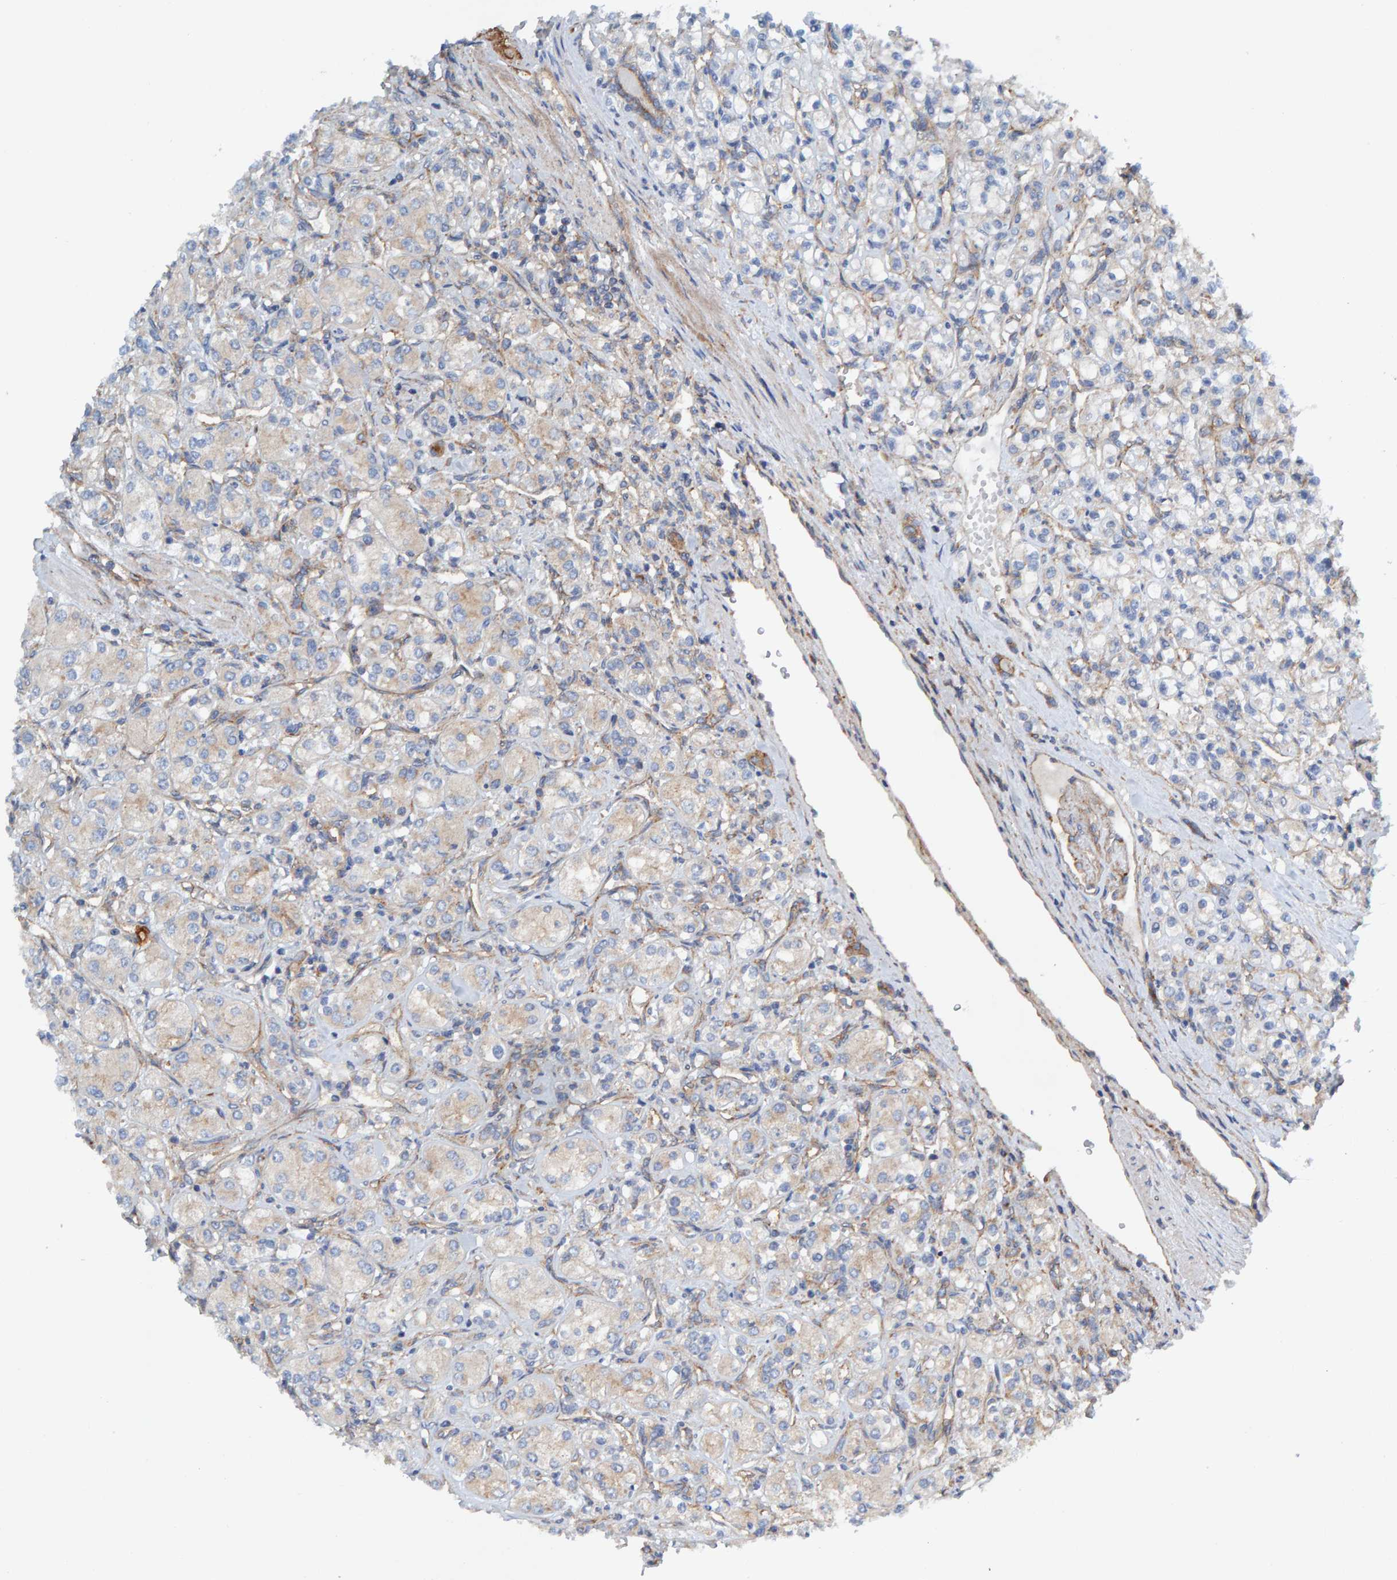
{"staining": {"intensity": "weak", "quantity": "<25%", "location": "cytoplasmic/membranous"}, "tissue": "renal cancer", "cell_type": "Tumor cells", "image_type": "cancer", "snomed": [{"axis": "morphology", "description": "Adenocarcinoma, NOS"}, {"axis": "topography", "description": "Kidney"}], "caption": "A high-resolution micrograph shows IHC staining of renal adenocarcinoma, which displays no significant positivity in tumor cells.", "gene": "MKLN1", "patient": {"sex": "male", "age": 77}}